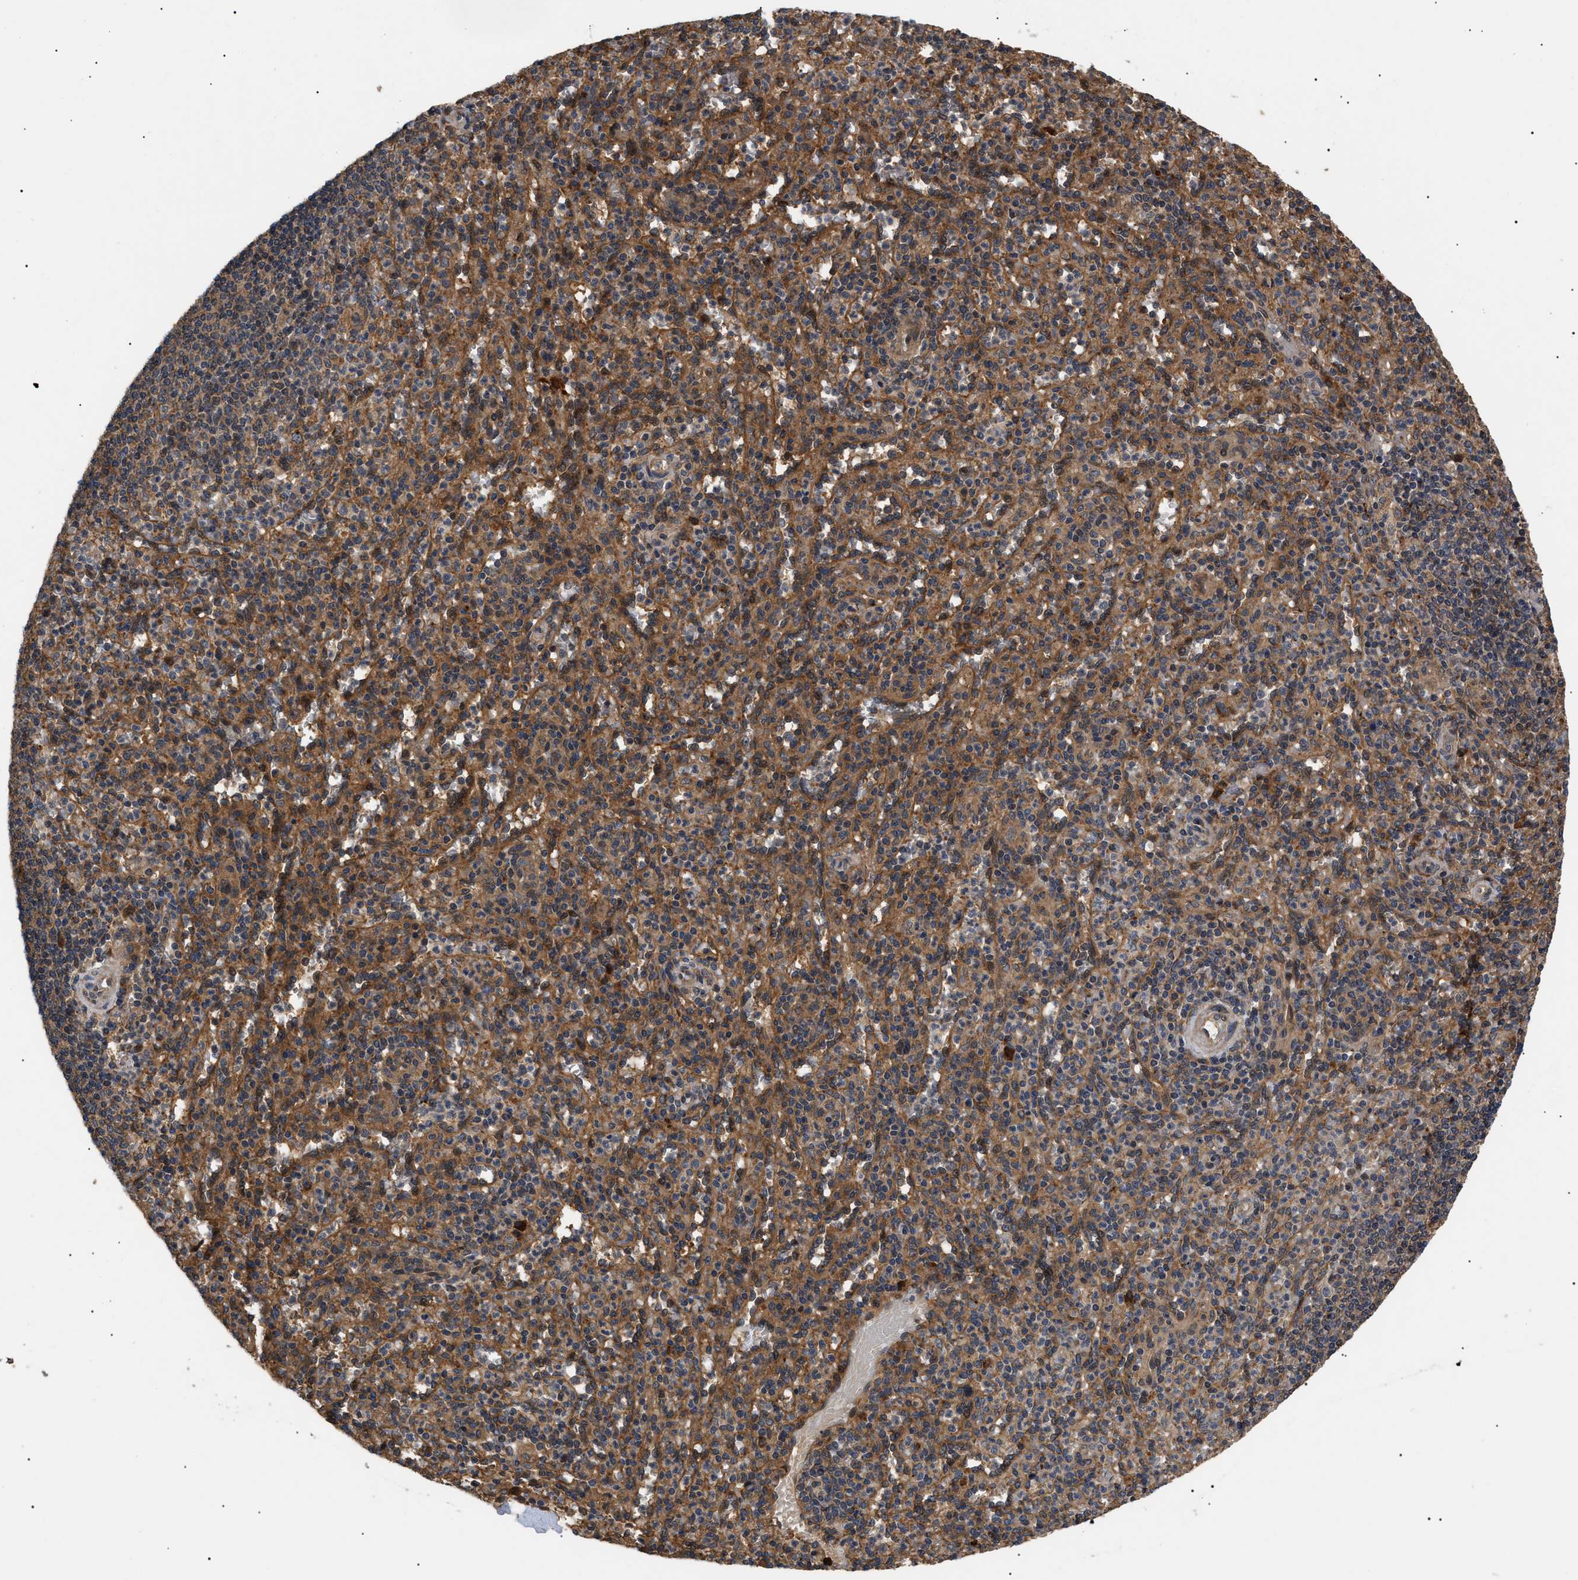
{"staining": {"intensity": "moderate", "quantity": ">75%", "location": "cytoplasmic/membranous"}, "tissue": "spleen", "cell_type": "Cells in red pulp", "image_type": "normal", "snomed": [{"axis": "morphology", "description": "Normal tissue, NOS"}, {"axis": "topography", "description": "Spleen"}], "caption": "Spleen stained for a protein shows moderate cytoplasmic/membranous positivity in cells in red pulp.", "gene": "ASTL", "patient": {"sex": "male", "age": 36}}